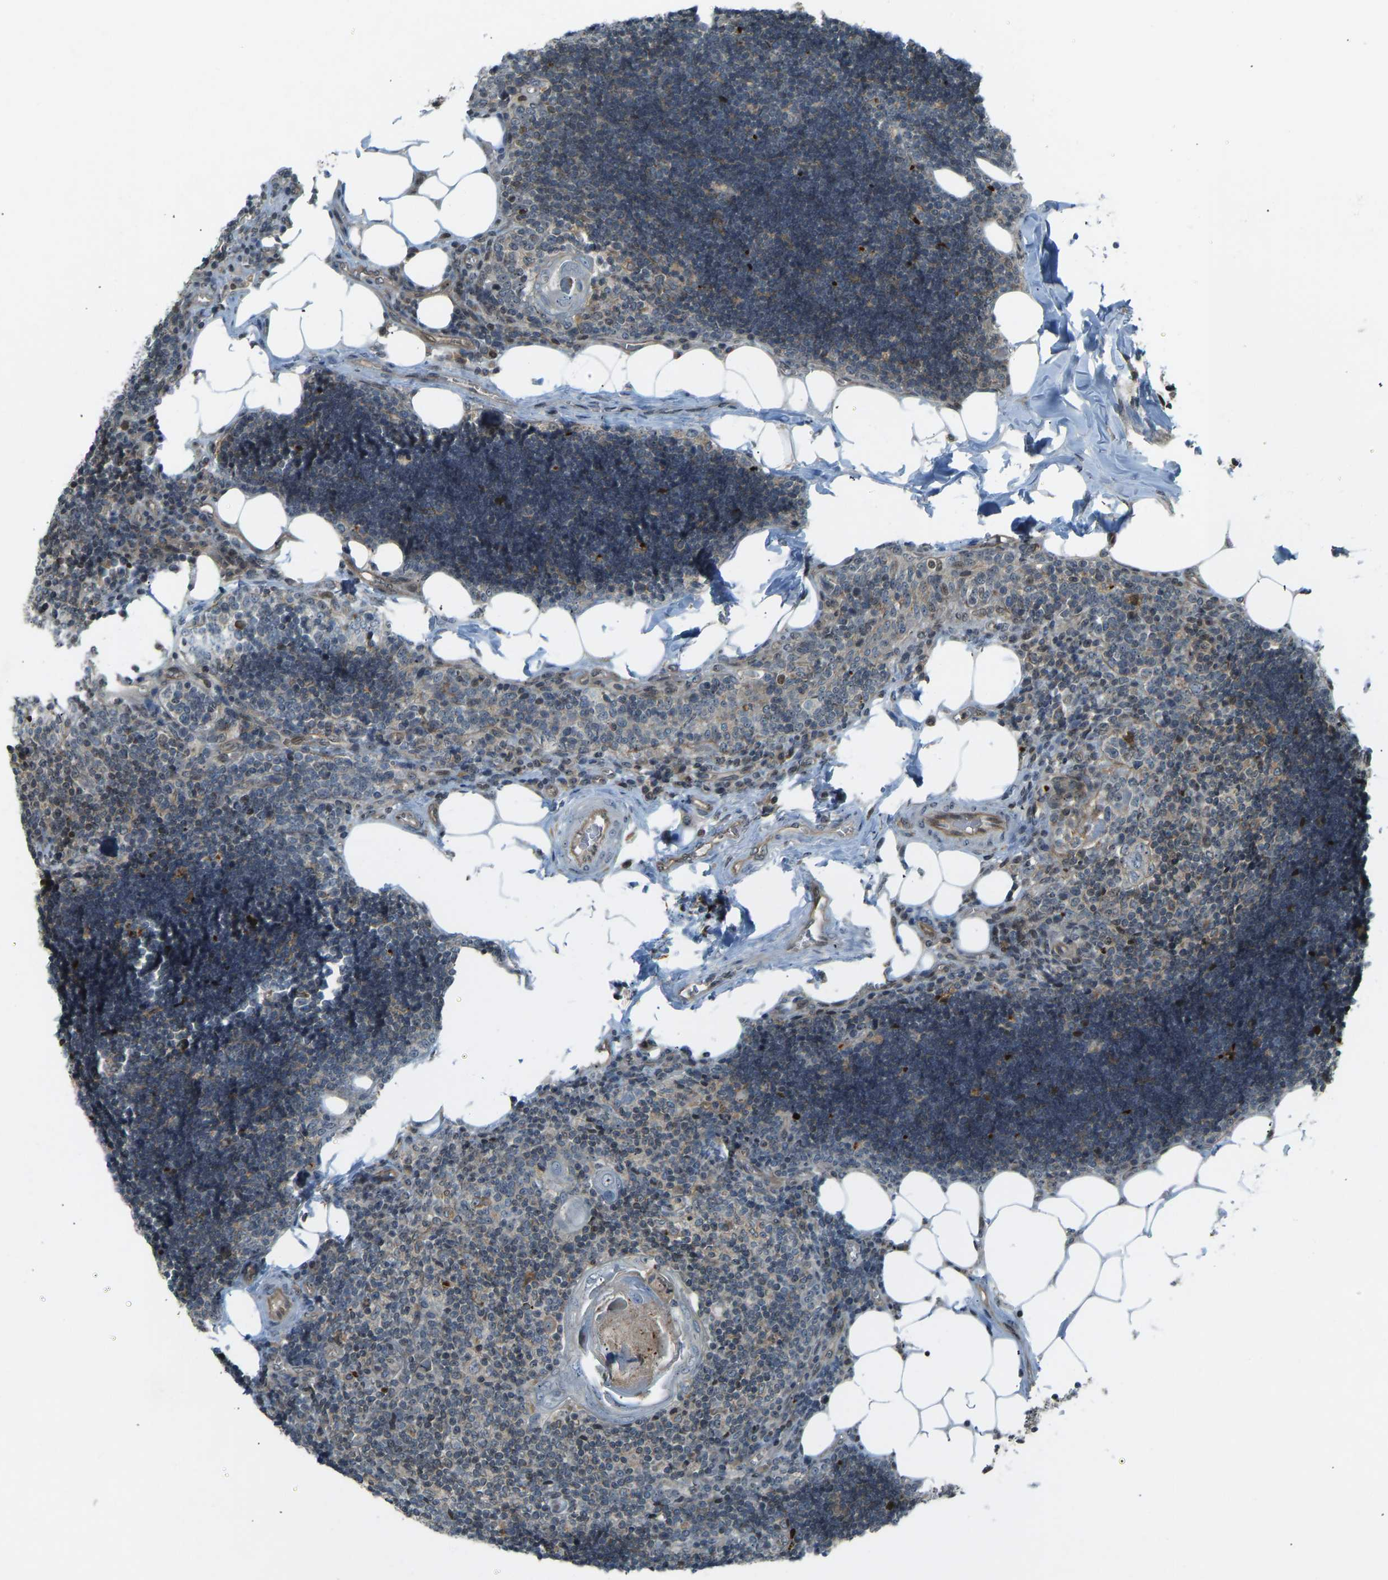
{"staining": {"intensity": "moderate", "quantity": "<25%", "location": "cytoplasmic/membranous"}, "tissue": "lymph node", "cell_type": "Germinal center cells", "image_type": "normal", "snomed": [{"axis": "morphology", "description": "Normal tissue, NOS"}, {"axis": "topography", "description": "Lymph node"}], "caption": "Immunohistochemical staining of benign human lymph node exhibits moderate cytoplasmic/membranous protein staining in about <25% of germinal center cells. (DAB (3,3'-diaminobenzidine) IHC, brown staining for protein, blue staining for nuclei).", "gene": "SVOPL", "patient": {"sex": "male", "age": 33}}